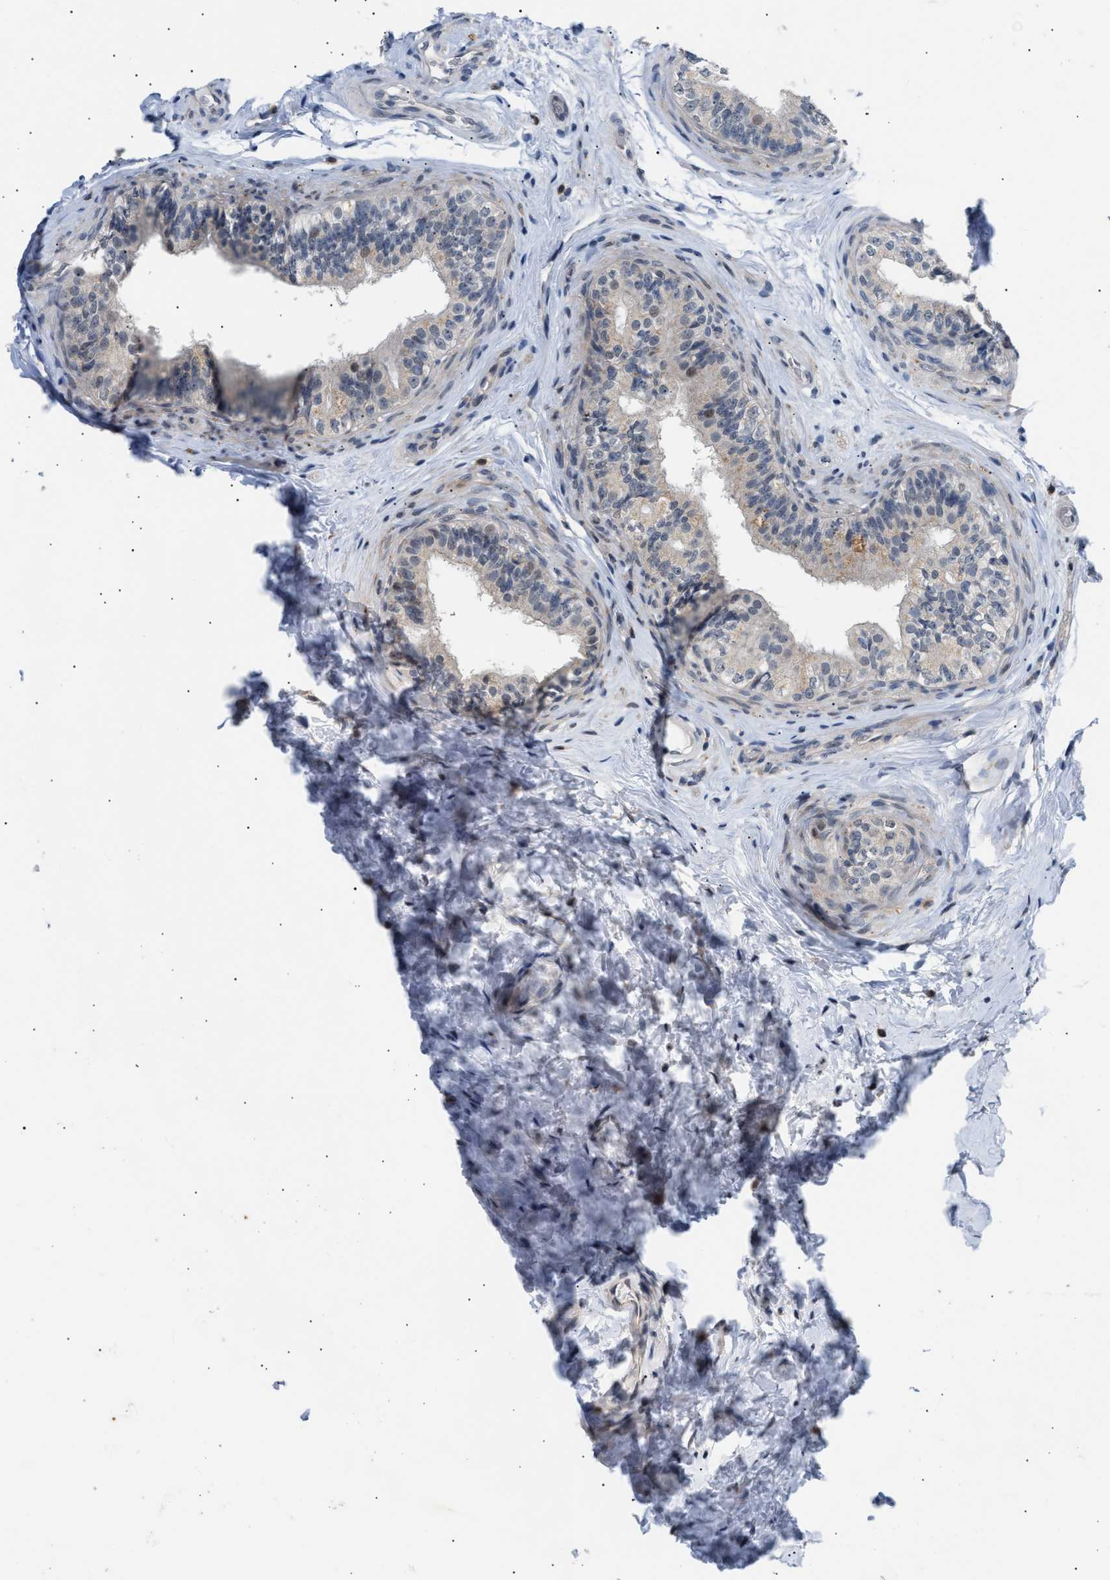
{"staining": {"intensity": "weak", "quantity": "<25%", "location": "nuclear"}, "tissue": "epididymis", "cell_type": "Glandular cells", "image_type": "normal", "snomed": [{"axis": "morphology", "description": "Normal tissue, NOS"}, {"axis": "topography", "description": "Testis"}, {"axis": "topography", "description": "Epididymis"}], "caption": "Immunohistochemistry (IHC) histopathology image of benign epididymis stained for a protein (brown), which displays no positivity in glandular cells.", "gene": "TXNRD3", "patient": {"sex": "male", "age": 36}}